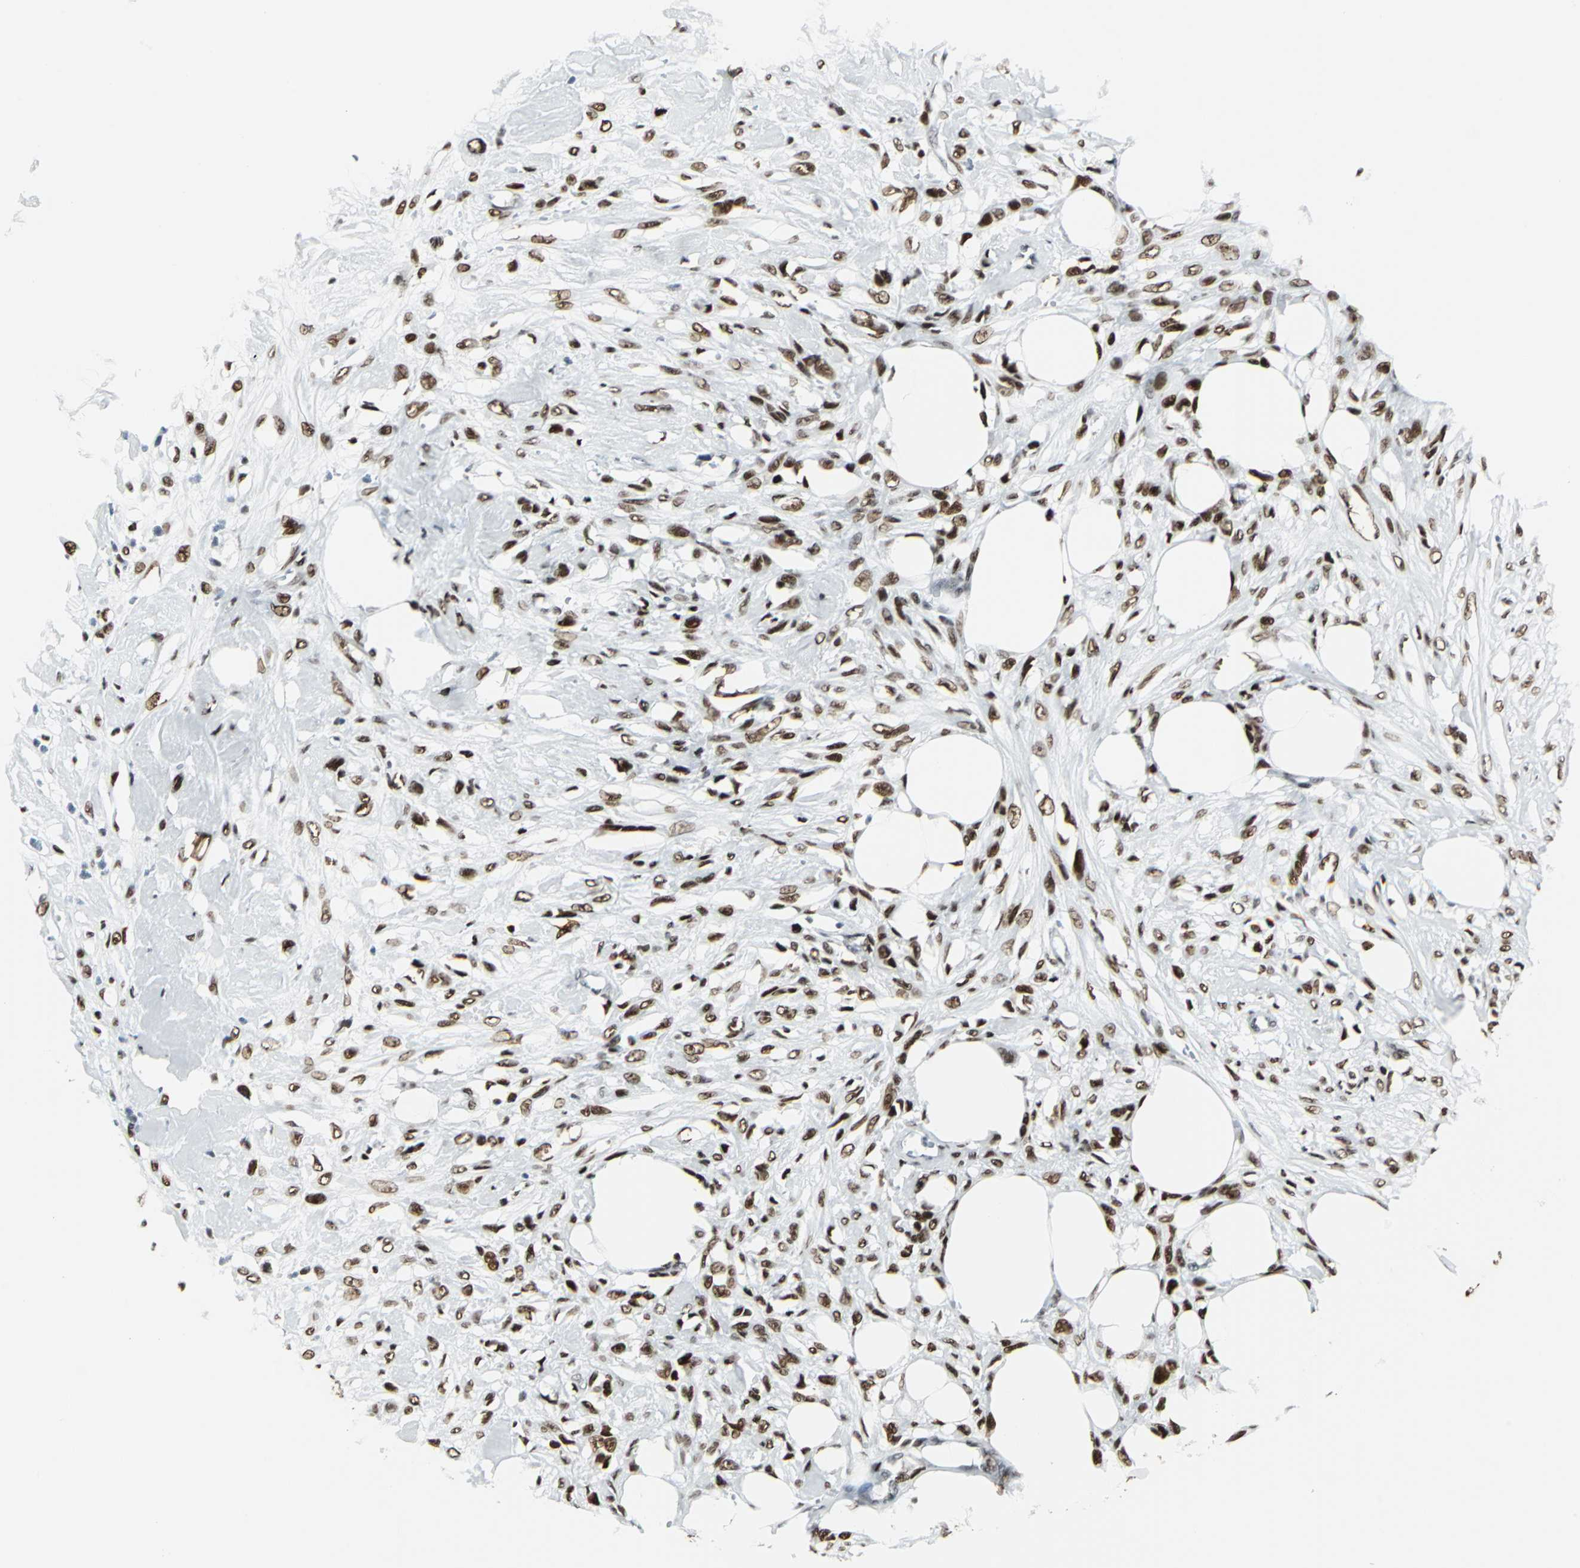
{"staining": {"intensity": "strong", "quantity": ">75%", "location": "nuclear"}, "tissue": "skin cancer", "cell_type": "Tumor cells", "image_type": "cancer", "snomed": [{"axis": "morphology", "description": "Normal tissue, NOS"}, {"axis": "morphology", "description": "Squamous cell carcinoma, NOS"}, {"axis": "topography", "description": "Skin"}], "caption": "Skin cancer was stained to show a protein in brown. There is high levels of strong nuclear expression in approximately >75% of tumor cells.", "gene": "HDAC2", "patient": {"sex": "female", "age": 59}}